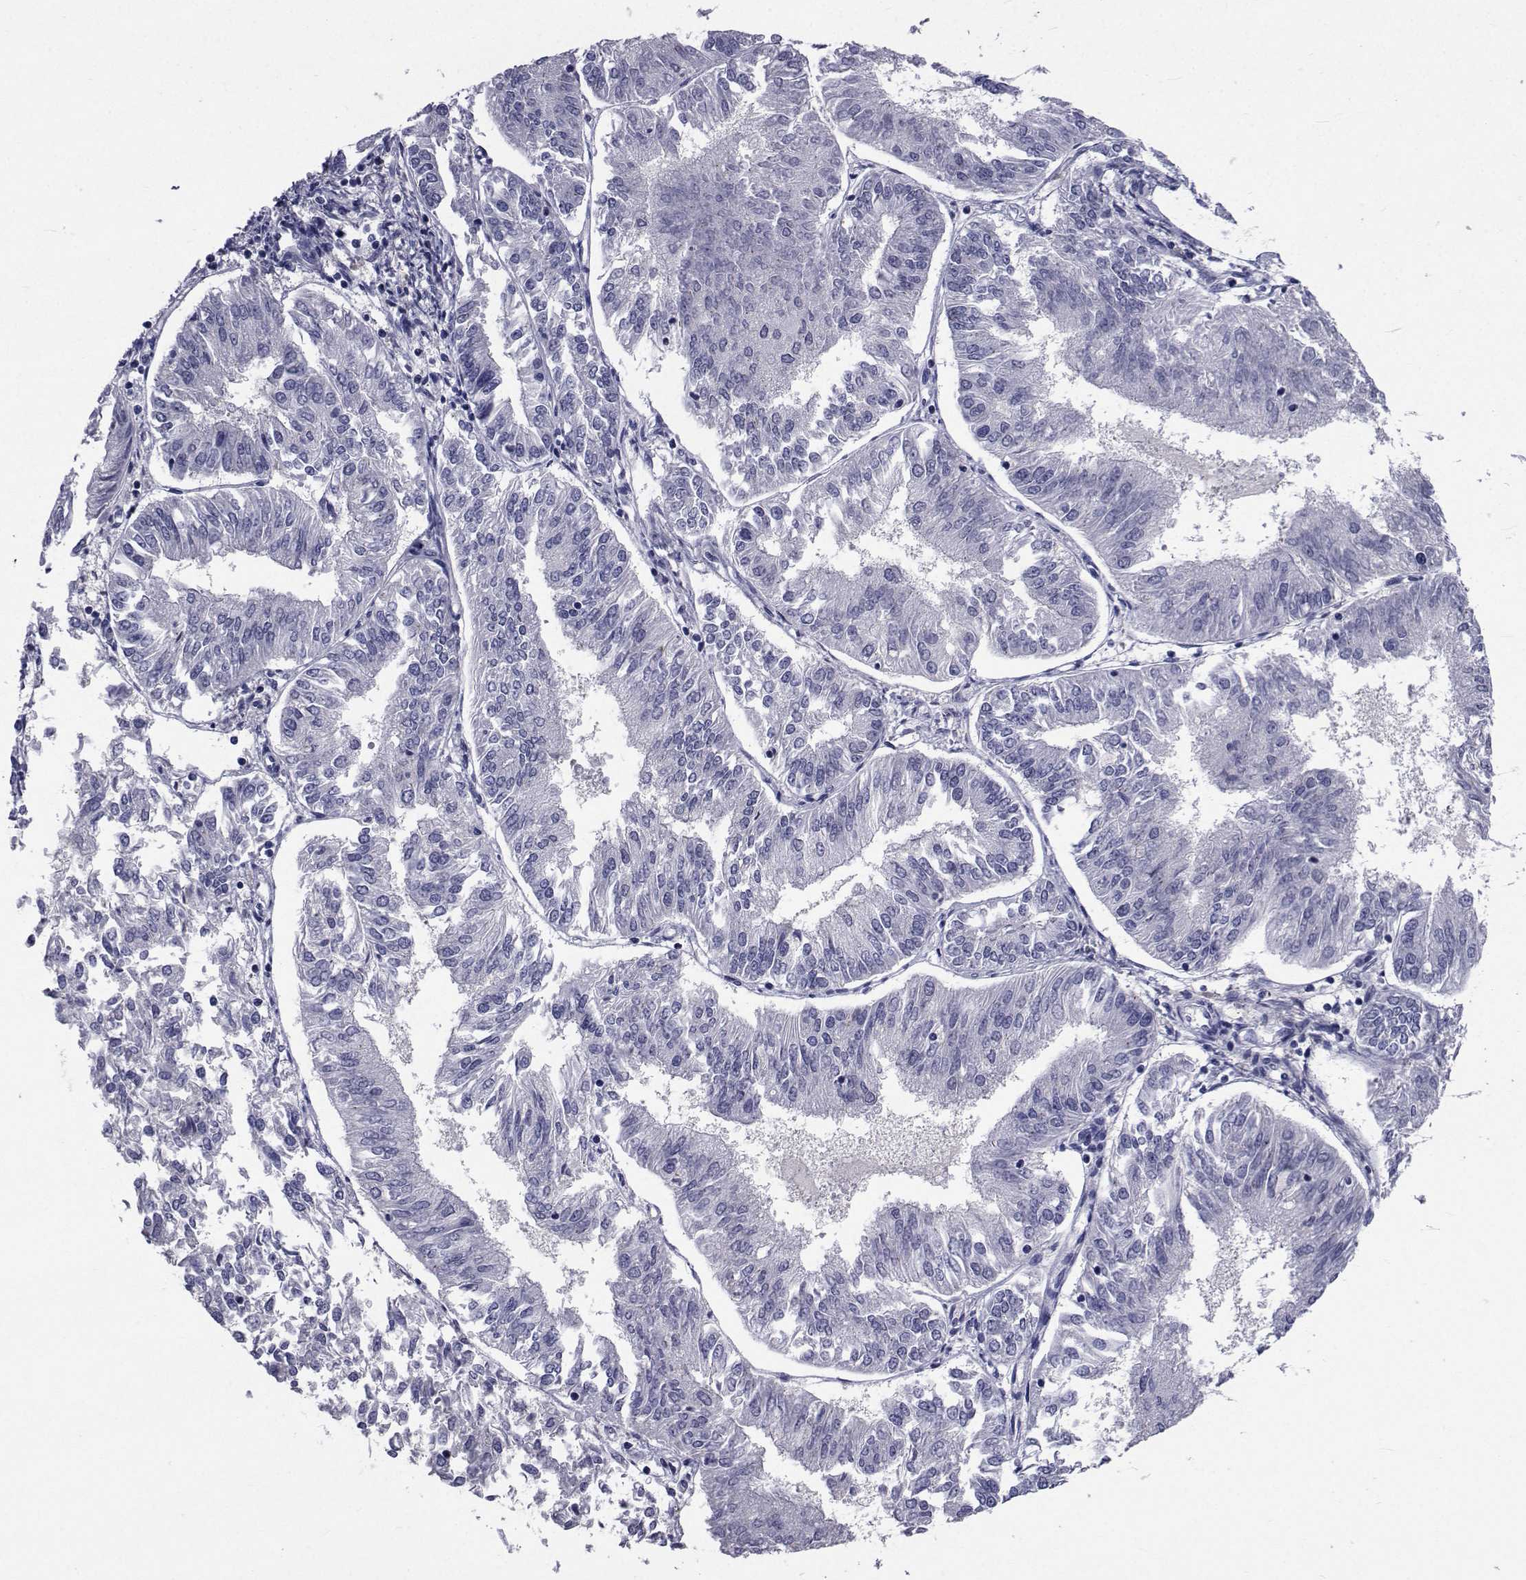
{"staining": {"intensity": "negative", "quantity": "none", "location": "none"}, "tissue": "endometrial cancer", "cell_type": "Tumor cells", "image_type": "cancer", "snomed": [{"axis": "morphology", "description": "Adenocarcinoma, NOS"}, {"axis": "topography", "description": "Endometrium"}], "caption": "Micrograph shows no significant protein staining in tumor cells of endometrial cancer (adenocarcinoma).", "gene": "SEMA5B", "patient": {"sex": "female", "age": 58}}